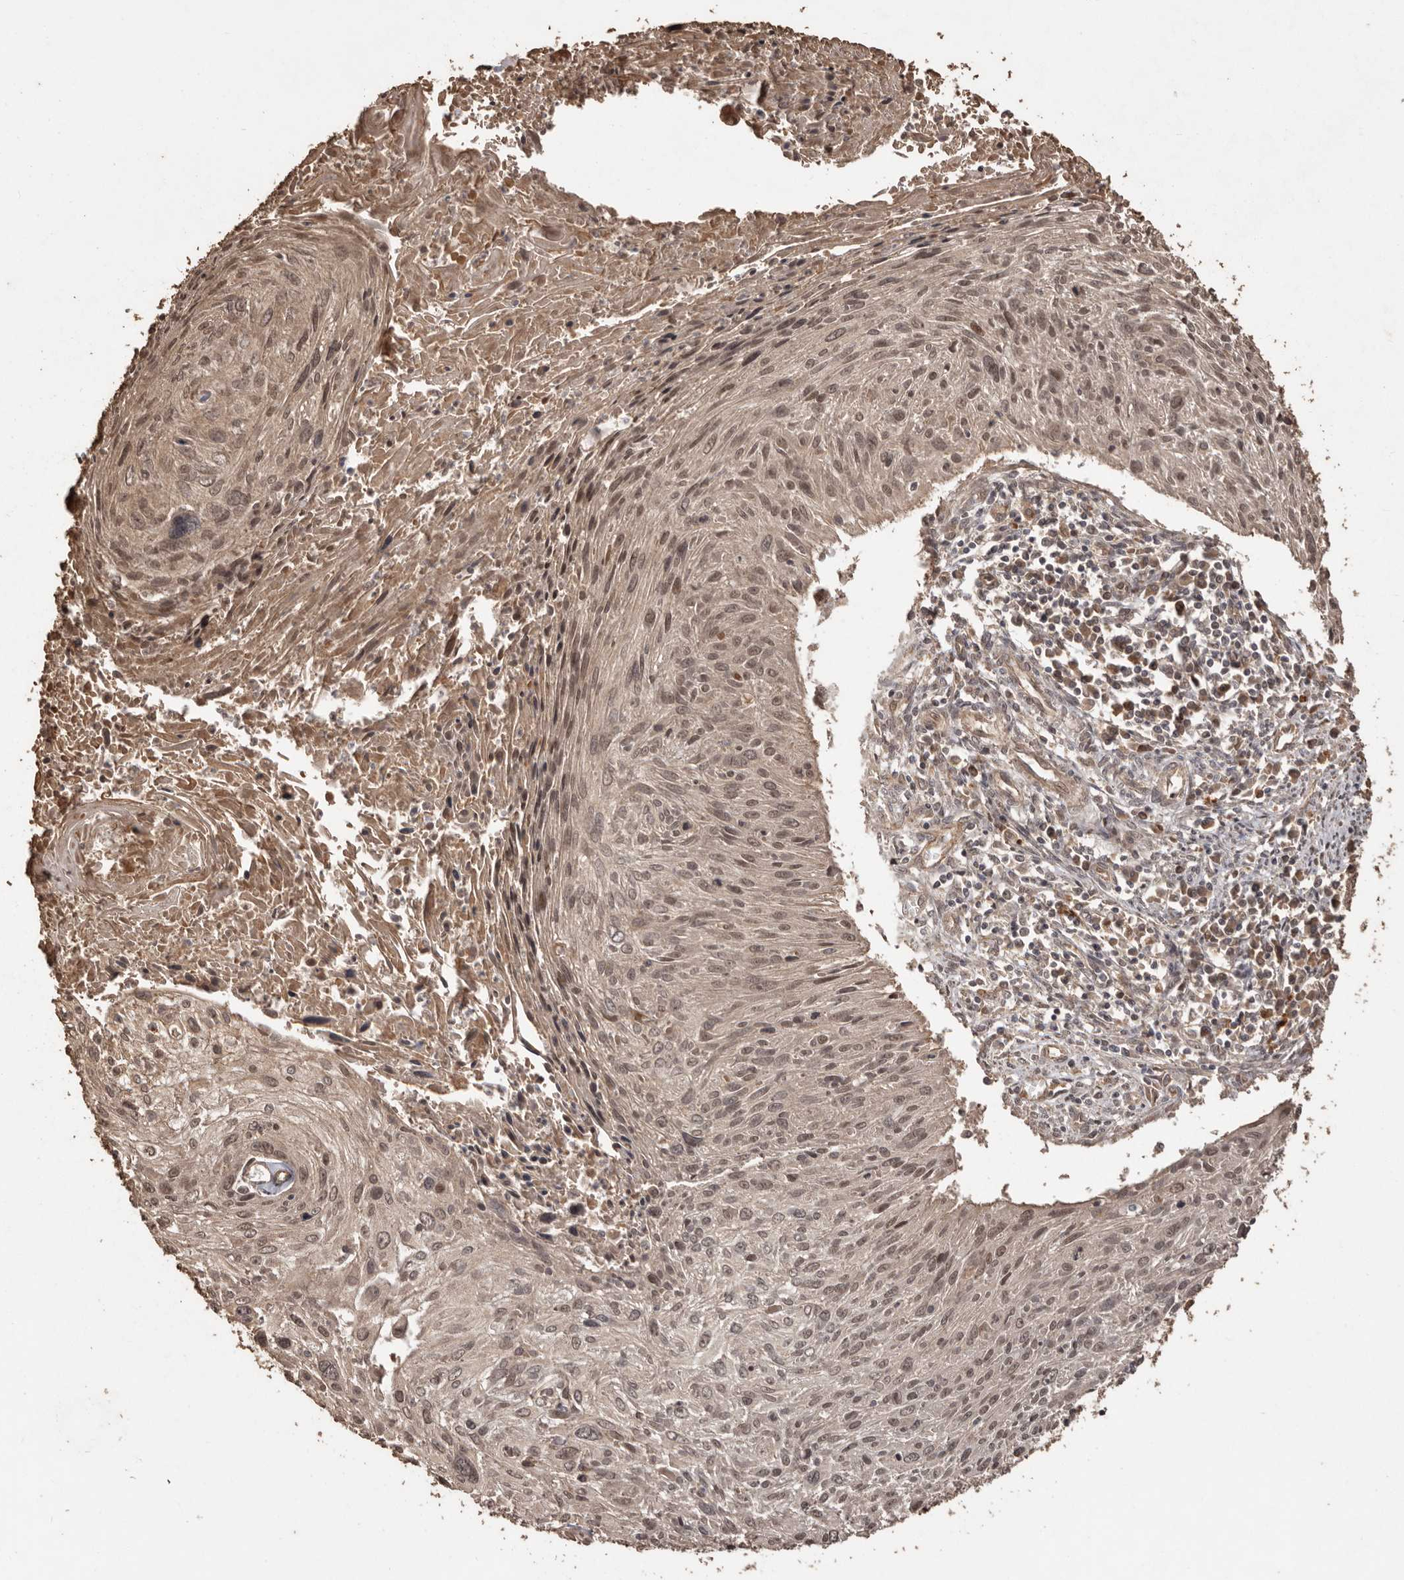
{"staining": {"intensity": "moderate", "quantity": ">75%", "location": "nuclear"}, "tissue": "cervical cancer", "cell_type": "Tumor cells", "image_type": "cancer", "snomed": [{"axis": "morphology", "description": "Squamous cell carcinoma, NOS"}, {"axis": "topography", "description": "Cervix"}], "caption": "Brown immunohistochemical staining in cervical squamous cell carcinoma shows moderate nuclear expression in about >75% of tumor cells. (Stains: DAB in brown, nuclei in blue, Microscopy: brightfield microscopy at high magnification).", "gene": "NUP43", "patient": {"sex": "female", "age": 51}}